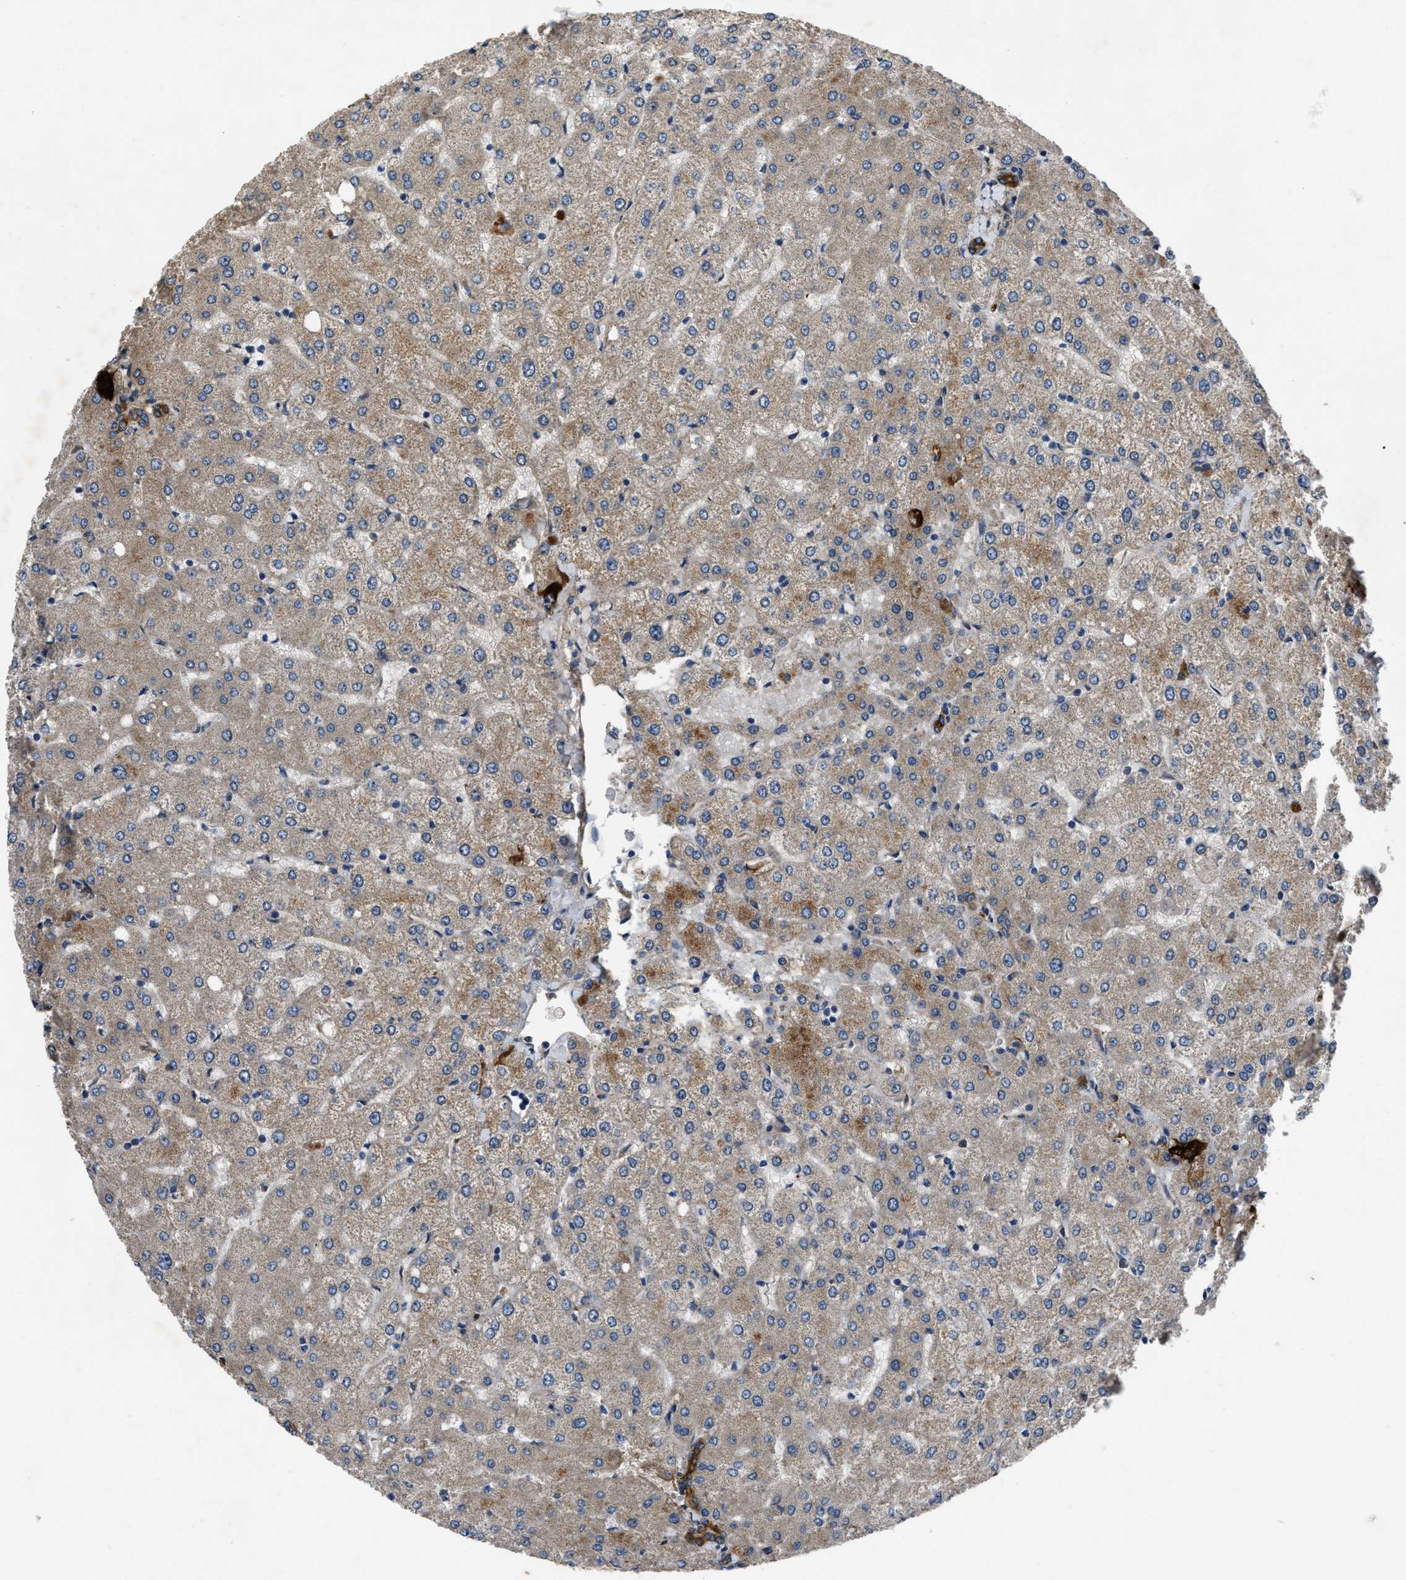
{"staining": {"intensity": "strong", "quantity": ">75%", "location": "cytoplasmic/membranous"}, "tissue": "liver", "cell_type": "Cholangiocytes", "image_type": "normal", "snomed": [{"axis": "morphology", "description": "Normal tissue, NOS"}, {"axis": "topography", "description": "Liver"}], "caption": "Immunohistochemistry of unremarkable liver displays high levels of strong cytoplasmic/membranous positivity in approximately >75% of cholangiocytes.", "gene": "ERC1", "patient": {"sex": "female", "age": 54}}